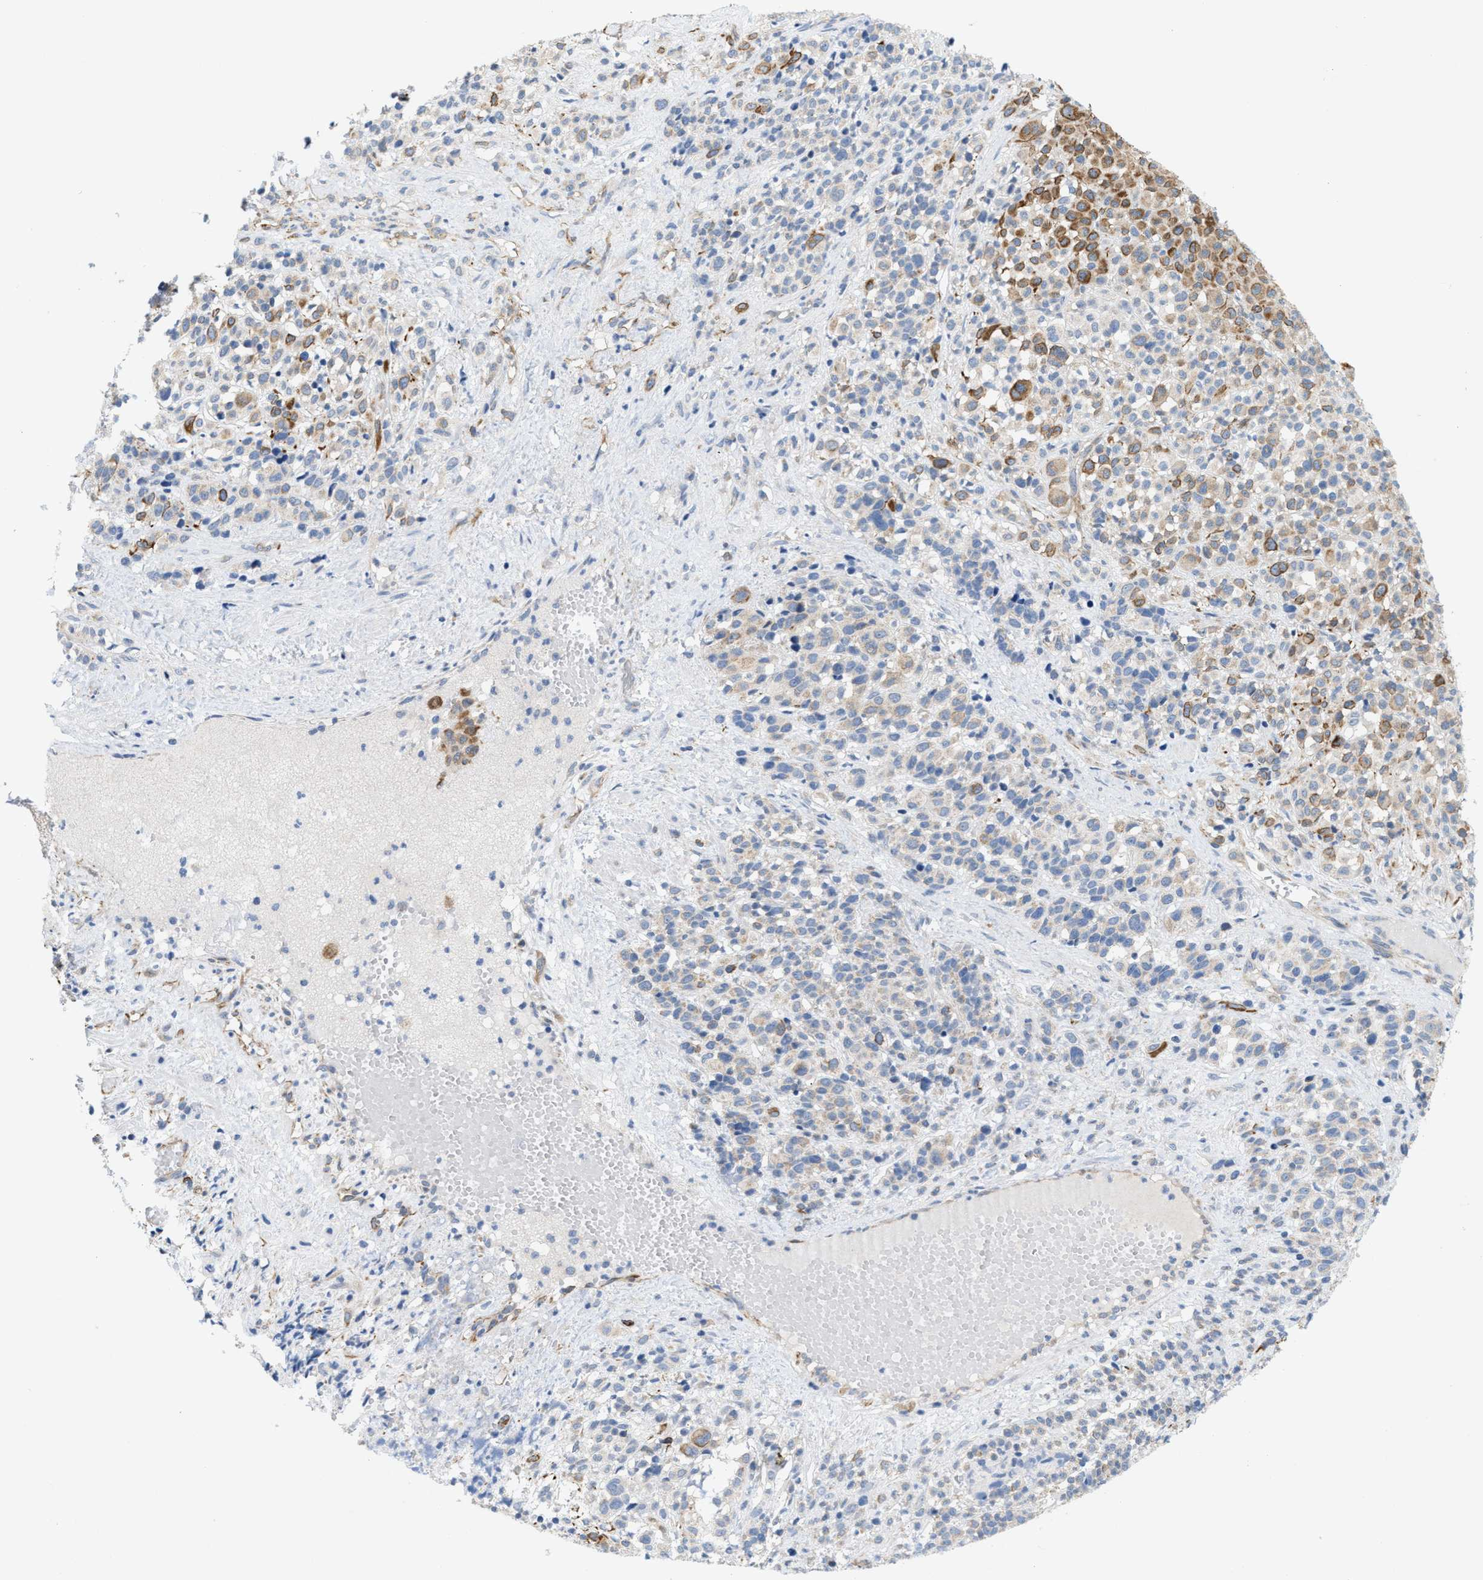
{"staining": {"intensity": "strong", "quantity": "25%-75%", "location": "cytoplasmic/membranous"}, "tissue": "melanoma", "cell_type": "Tumor cells", "image_type": "cancer", "snomed": [{"axis": "morphology", "description": "Malignant melanoma, Metastatic site"}, {"axis": "topography", "description": "Skin"}], "caption": "Protein expression analysis of human melanoma reveals strong cytoplasmic/membranous staining in approximately 25%-75% of tumor cells.", "gene": "UBAP2", "patient": {"sex": "female", "age": 74}}